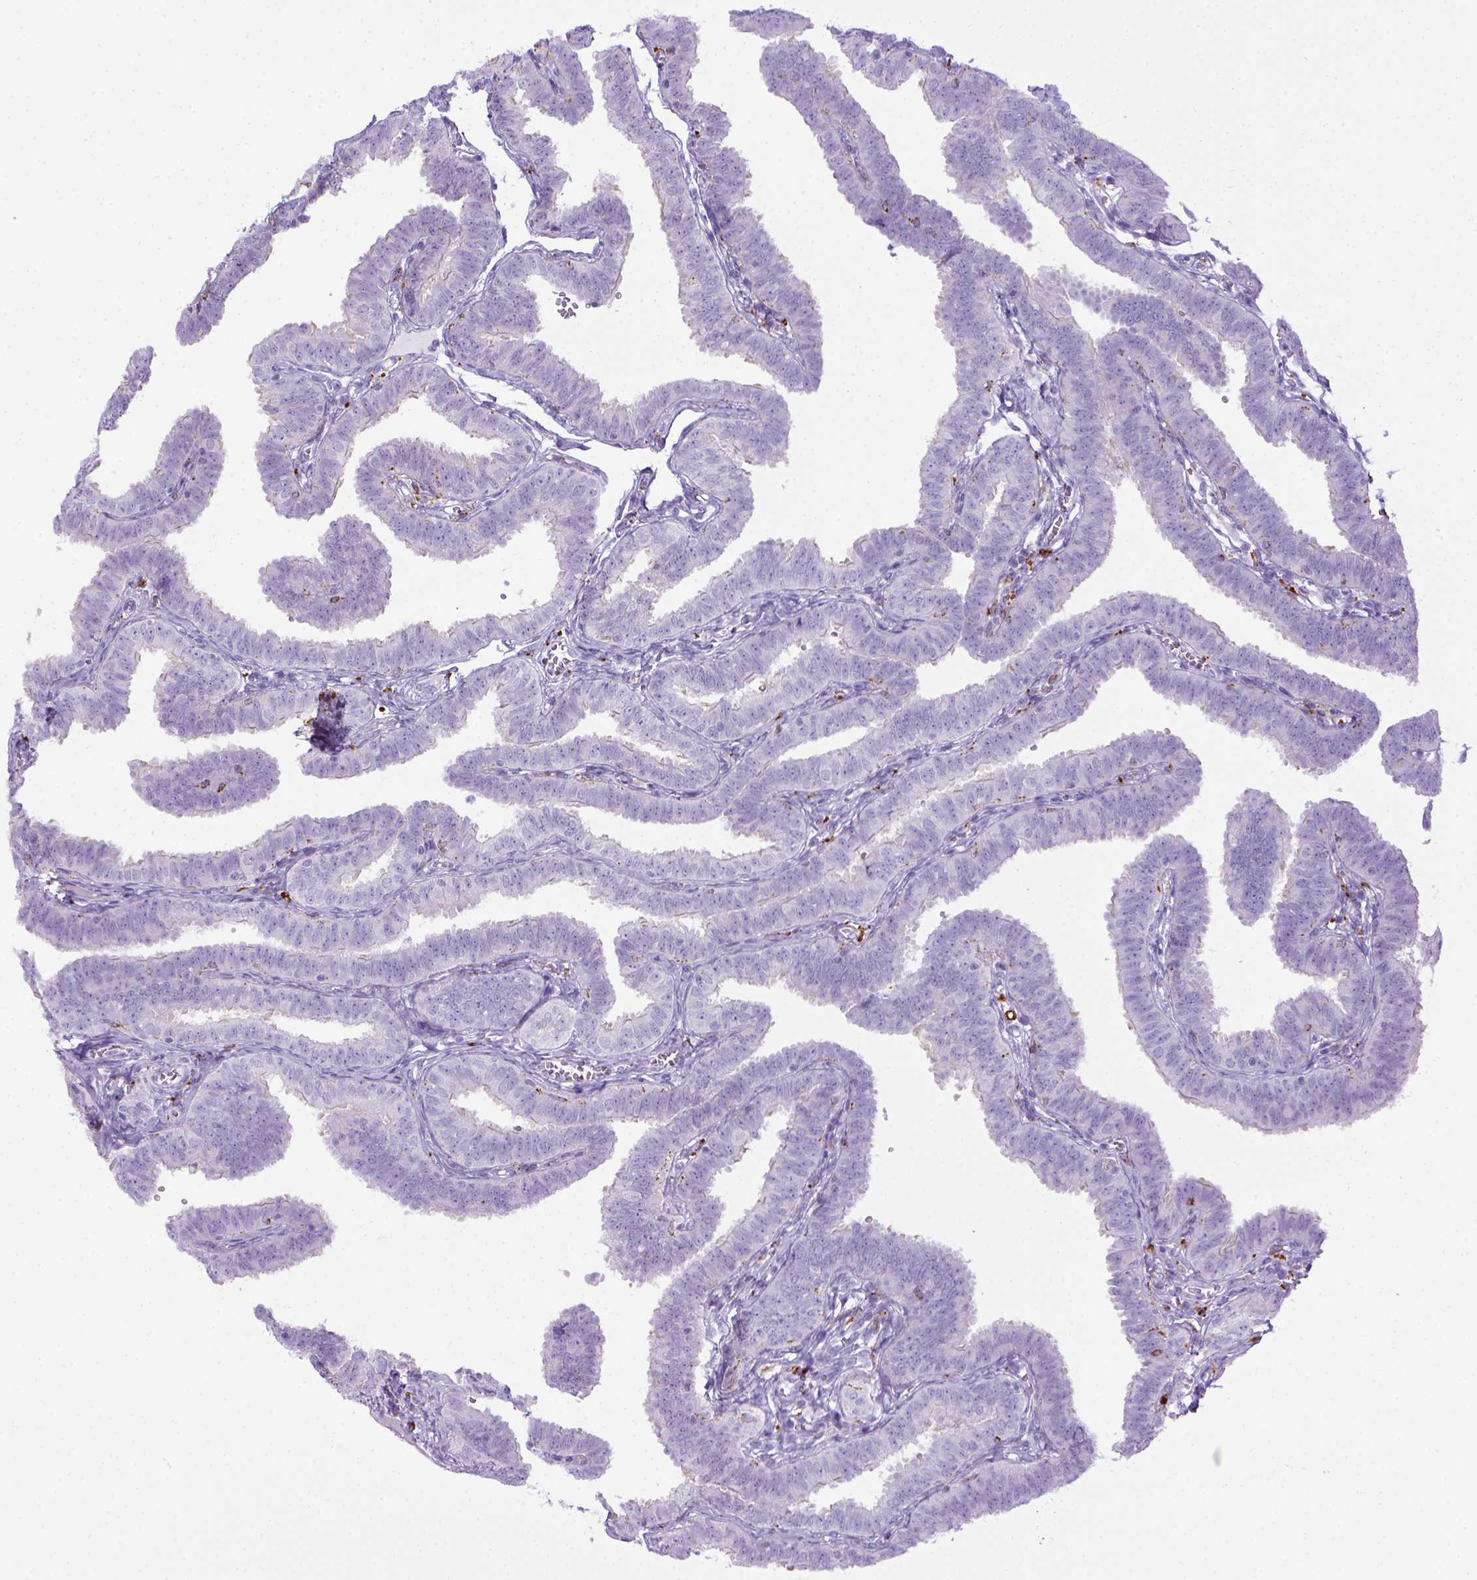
{"staining": {"intensity": "negative", "quantity": "none", "location": "none"}, "tissue": "fallopian tube", "cell_type": "Glandular cells", "image_type": "normal", "snomed": [{"axis": "morphology", "description": "Normal tissue, NOS"}, {"axis": "topography", "description": "Fallopian tube"}], "caption": "Immunohistochemistry histopathology image of unremarkable fallopian tube: fallopian tube stained with DAB (3,3'-diaminobenzidine) displays no significant protein positivity in glandular cells. (DAB immunohistochemistry visualized using brightfield microscopy, high magnification).", "gene": "CD68", "patient": {"sex": "female", "age": 25}}